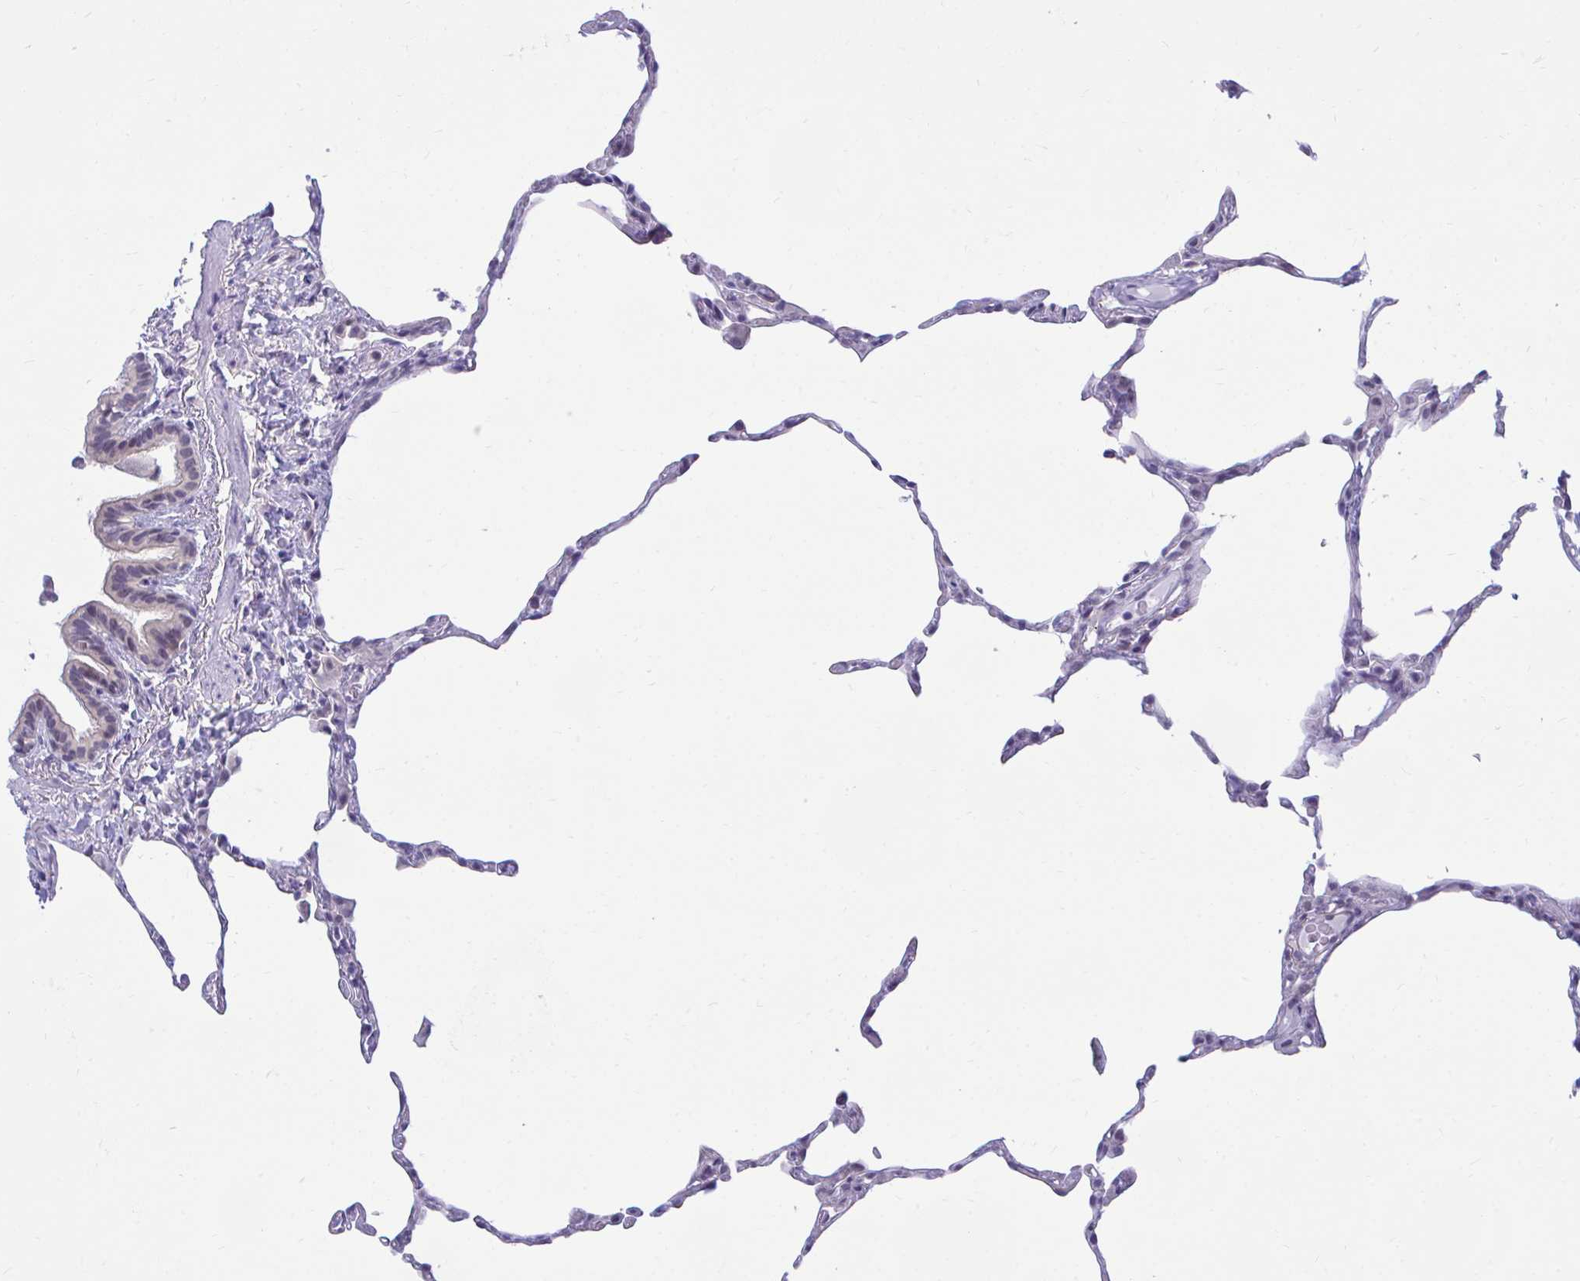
{"staining": {"intensity": "negative", "quantity": "none", "location": "none"}, "tissue": "lung", "cell_type": "Alveolar cells", "image_type": "normal", "snomed": [{"axis": "morphology", "description": "Normal tissue, NOS"}, {"axis": "topography", "description": "Lung"}], "caption": "The micrograph exhibits no significant positivity in alveolar cells of lung.", "gene": "CSE1L", "patient": {"sex": "female", "age": 57}}